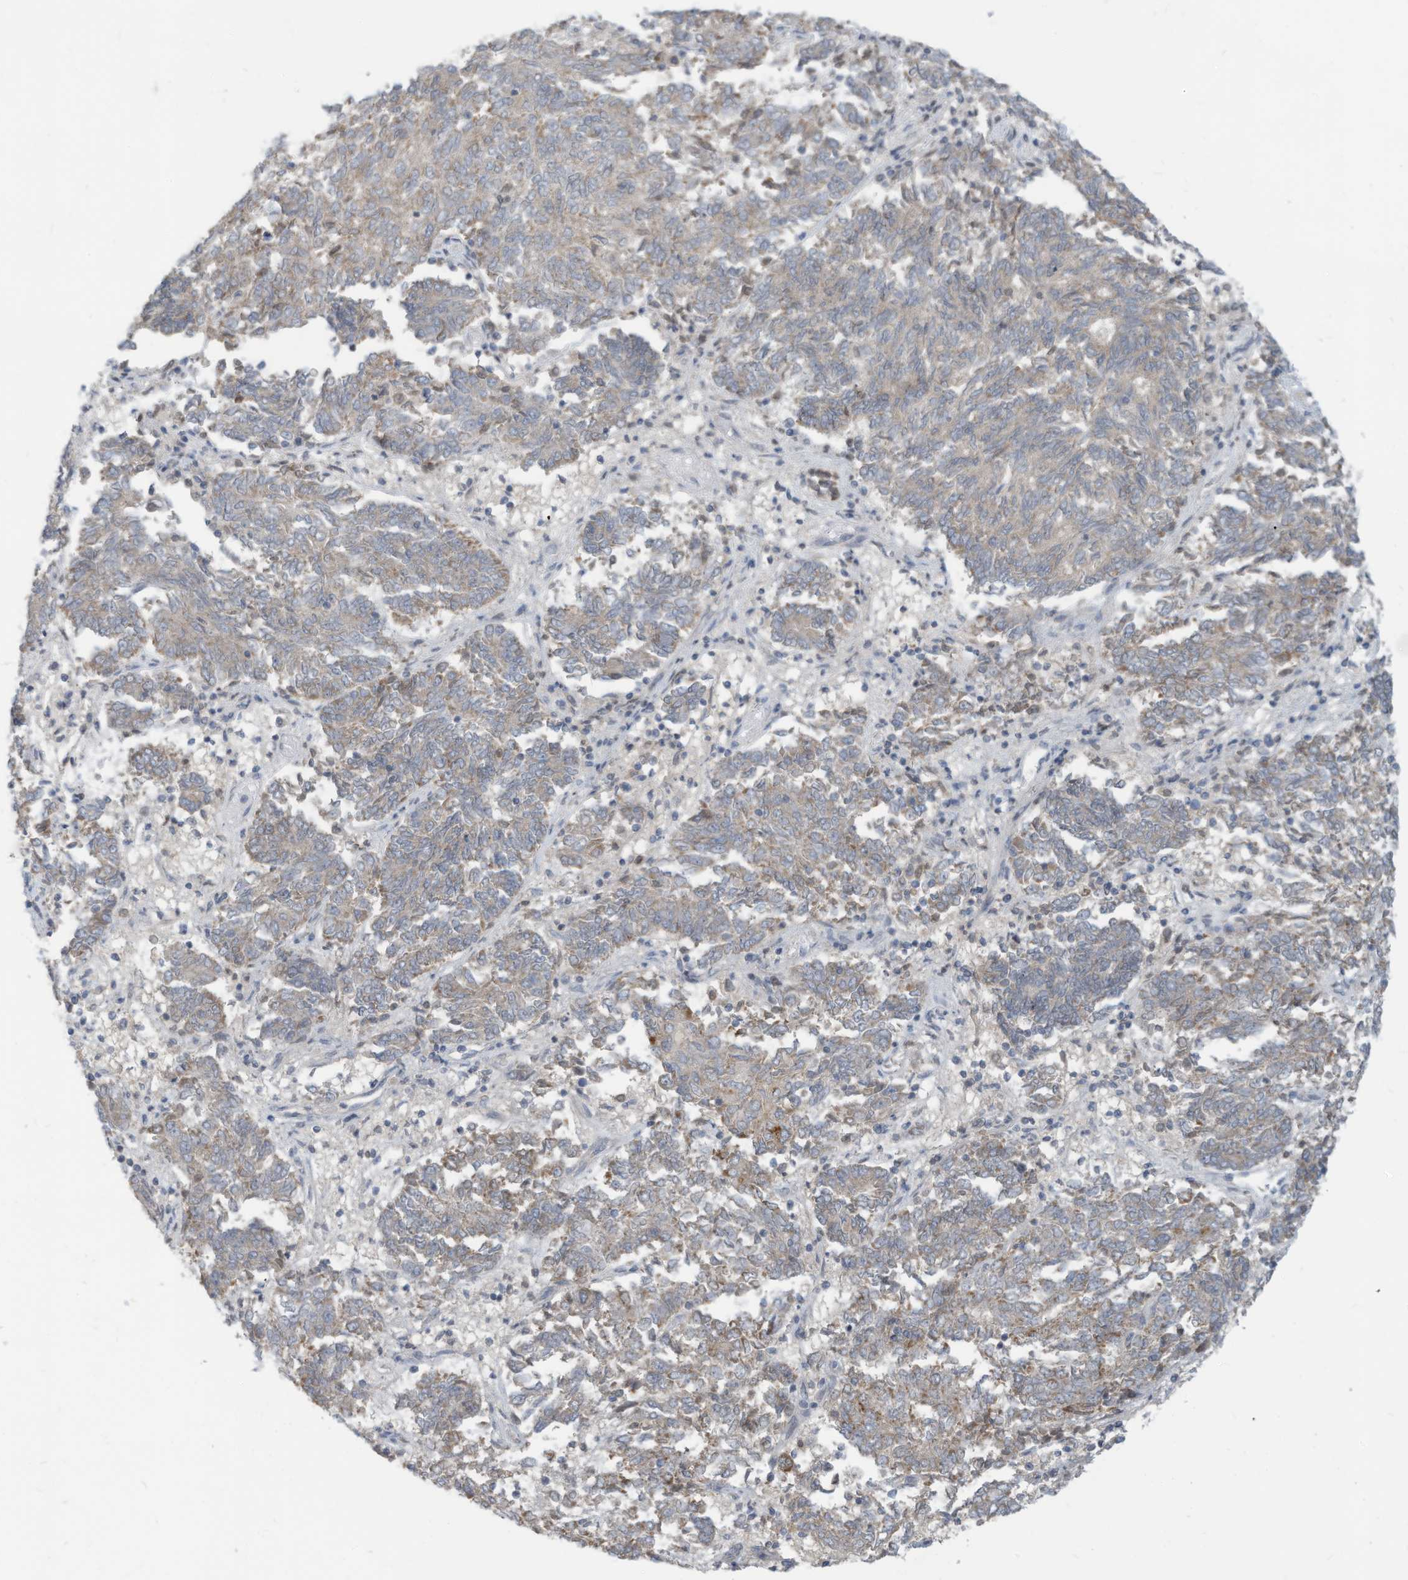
{"staining": {"intensity": "weak", "quantity": "25%-75%", "location": "cytoplasmic/membranous"}, "tissue": "endometrial cancer", "cell_type": "Tumor cells", "image_type": "cancer", "snomed": [{"axis": "morphology", "description": "Adenocarcinoma, NOS"}, {"axis": "topography", "description": "Endometrium"}], "caption": "The immunohistochemical stain highlights weak cytoplasmic/membranous expression in tumor cells of endometrial cancer (adenocarcinoma) tissue.", "gene": "SCGB1D2", "patient": {"sex": "female", "age": 80}}